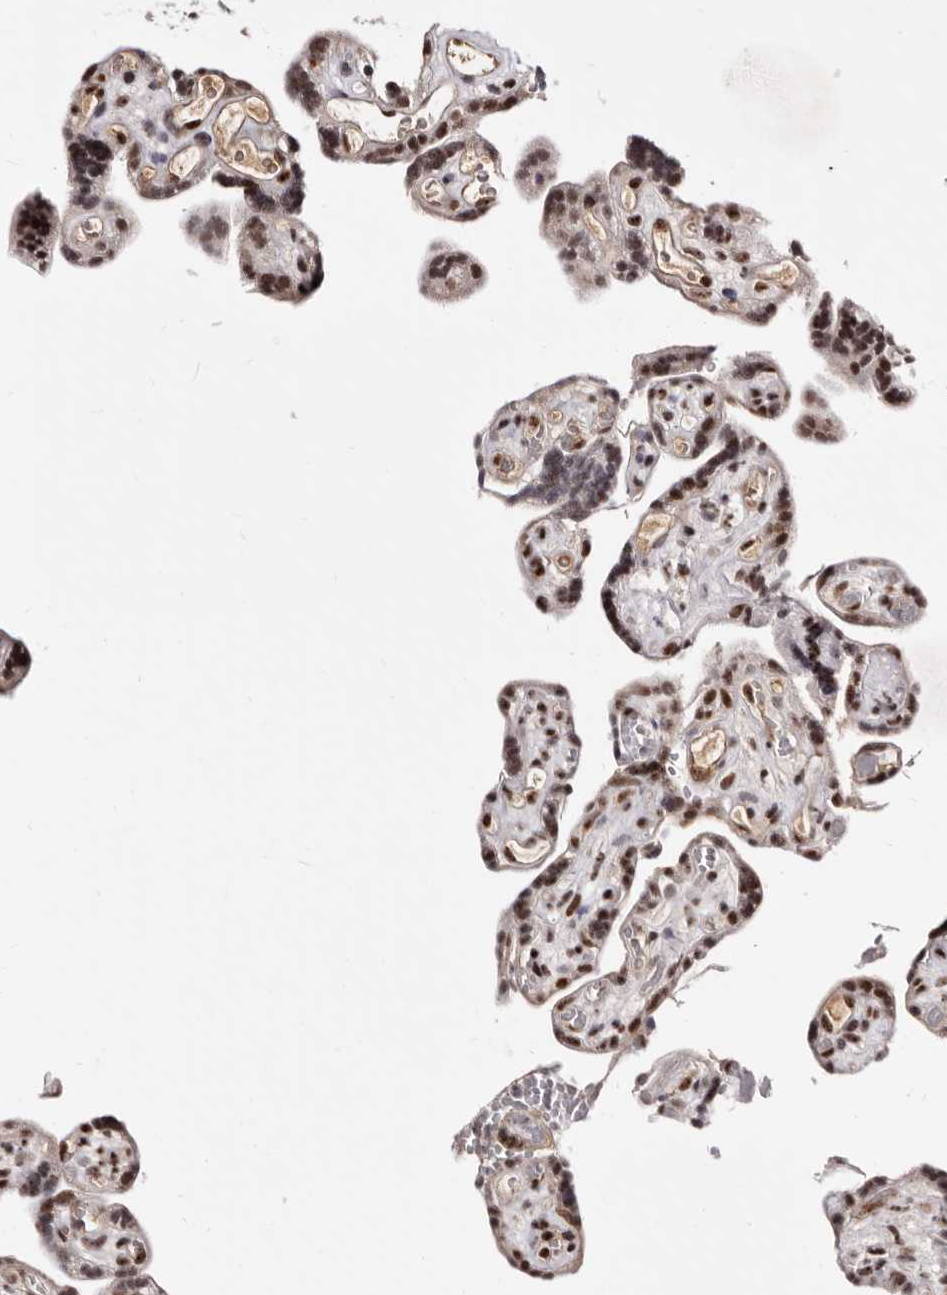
{"staining": {"intensity": "moderate", "quantity": ">75%", "location": "nuclear"}, "tissue": "placenta", "cell_type": "Decidual cells", "image_type": "normal", "snomed": [{"axis": "morphology", "description": "Normal tissue, NOS"}, {"axis": "topography", "description": "Placenta"}], "caption": "DAB immunohistochemical staining of unremarkable placenta exhibits moderate nuclear protein staining in approximately >75% of decidual cells. Immunohistochemistry (ihc) stains the protein of interest in brown and the nuclei are stained blue.", "gene": "ANAPC11", "patient": {"sex": "female", "age": 30}}